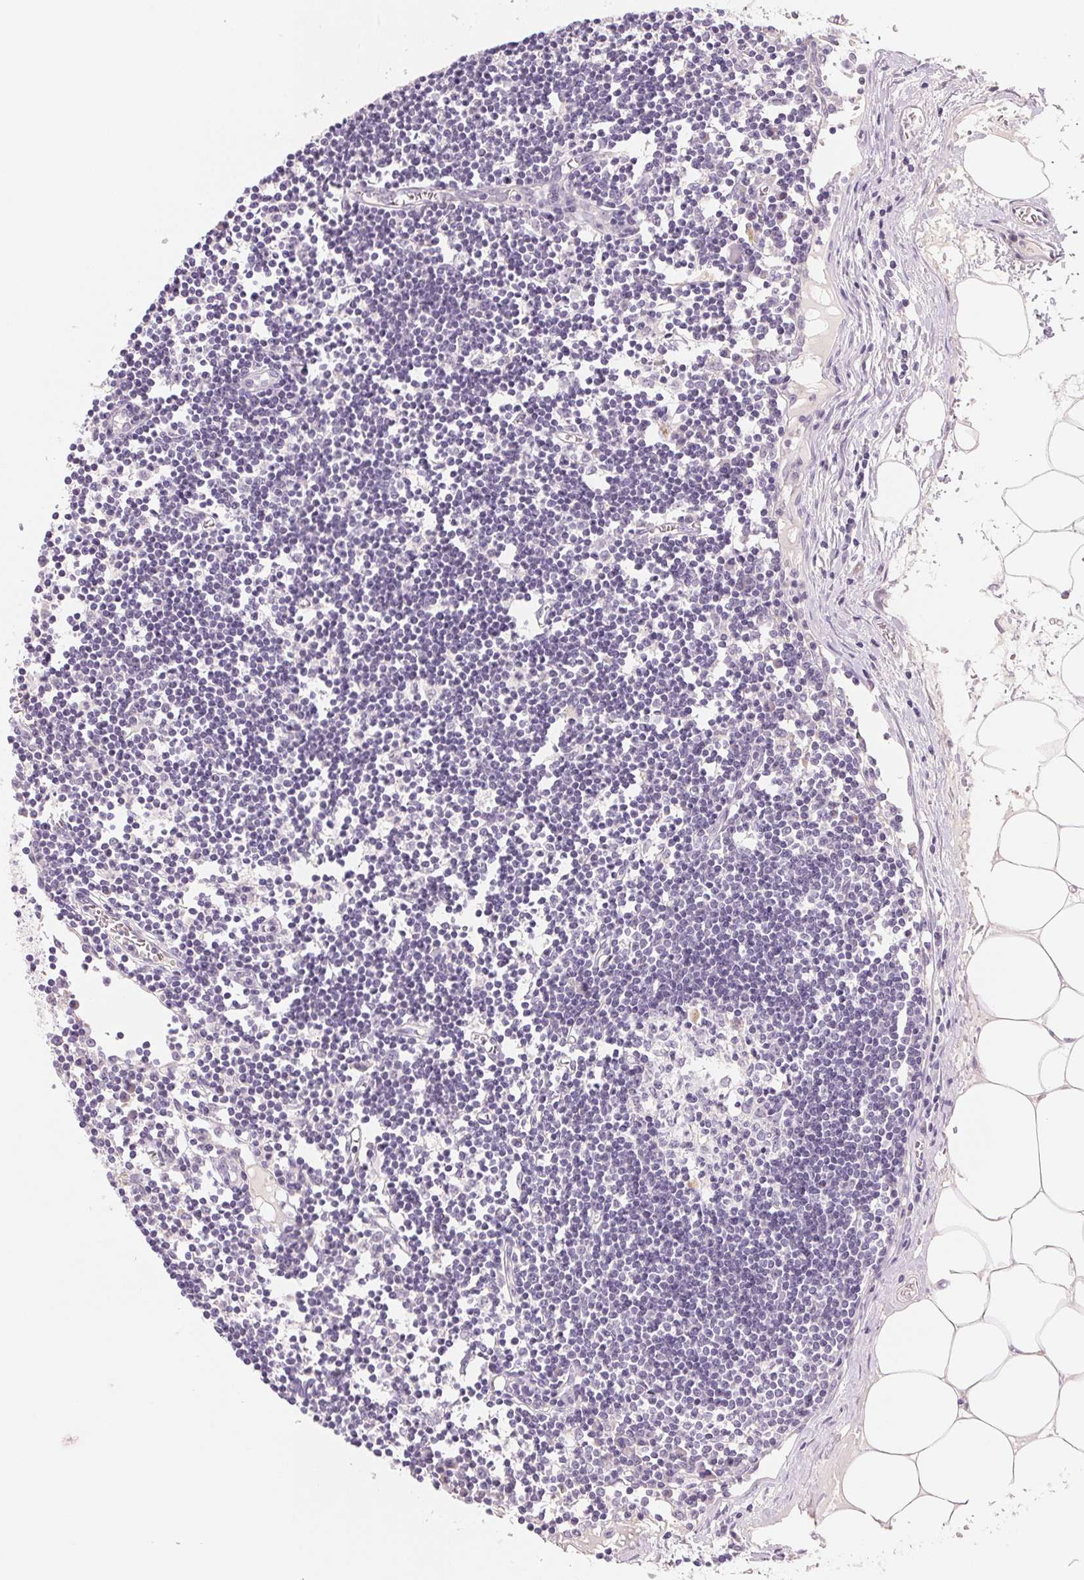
{"staining": {"intensity": "negative", "quantity": "none", "location": "none"}, "tissue": "lymph node", "cell_type": "Germinal center cells", "image_type": "normal", "snomed": [{"axis": "morphology", "description": "Normal tissue, NOS"}, {"axis": "topography", "description": "Lymph node"}], "caption": "Immunohistochemistry photomicrograph of normal lymph node: human lymph node stained with DAB (3,3'-diaminobenzidine) displays no significant protein staining in germinal center cells.", "gene": "MCOLN3", "patient": {"sex": "female", "age": 65}}